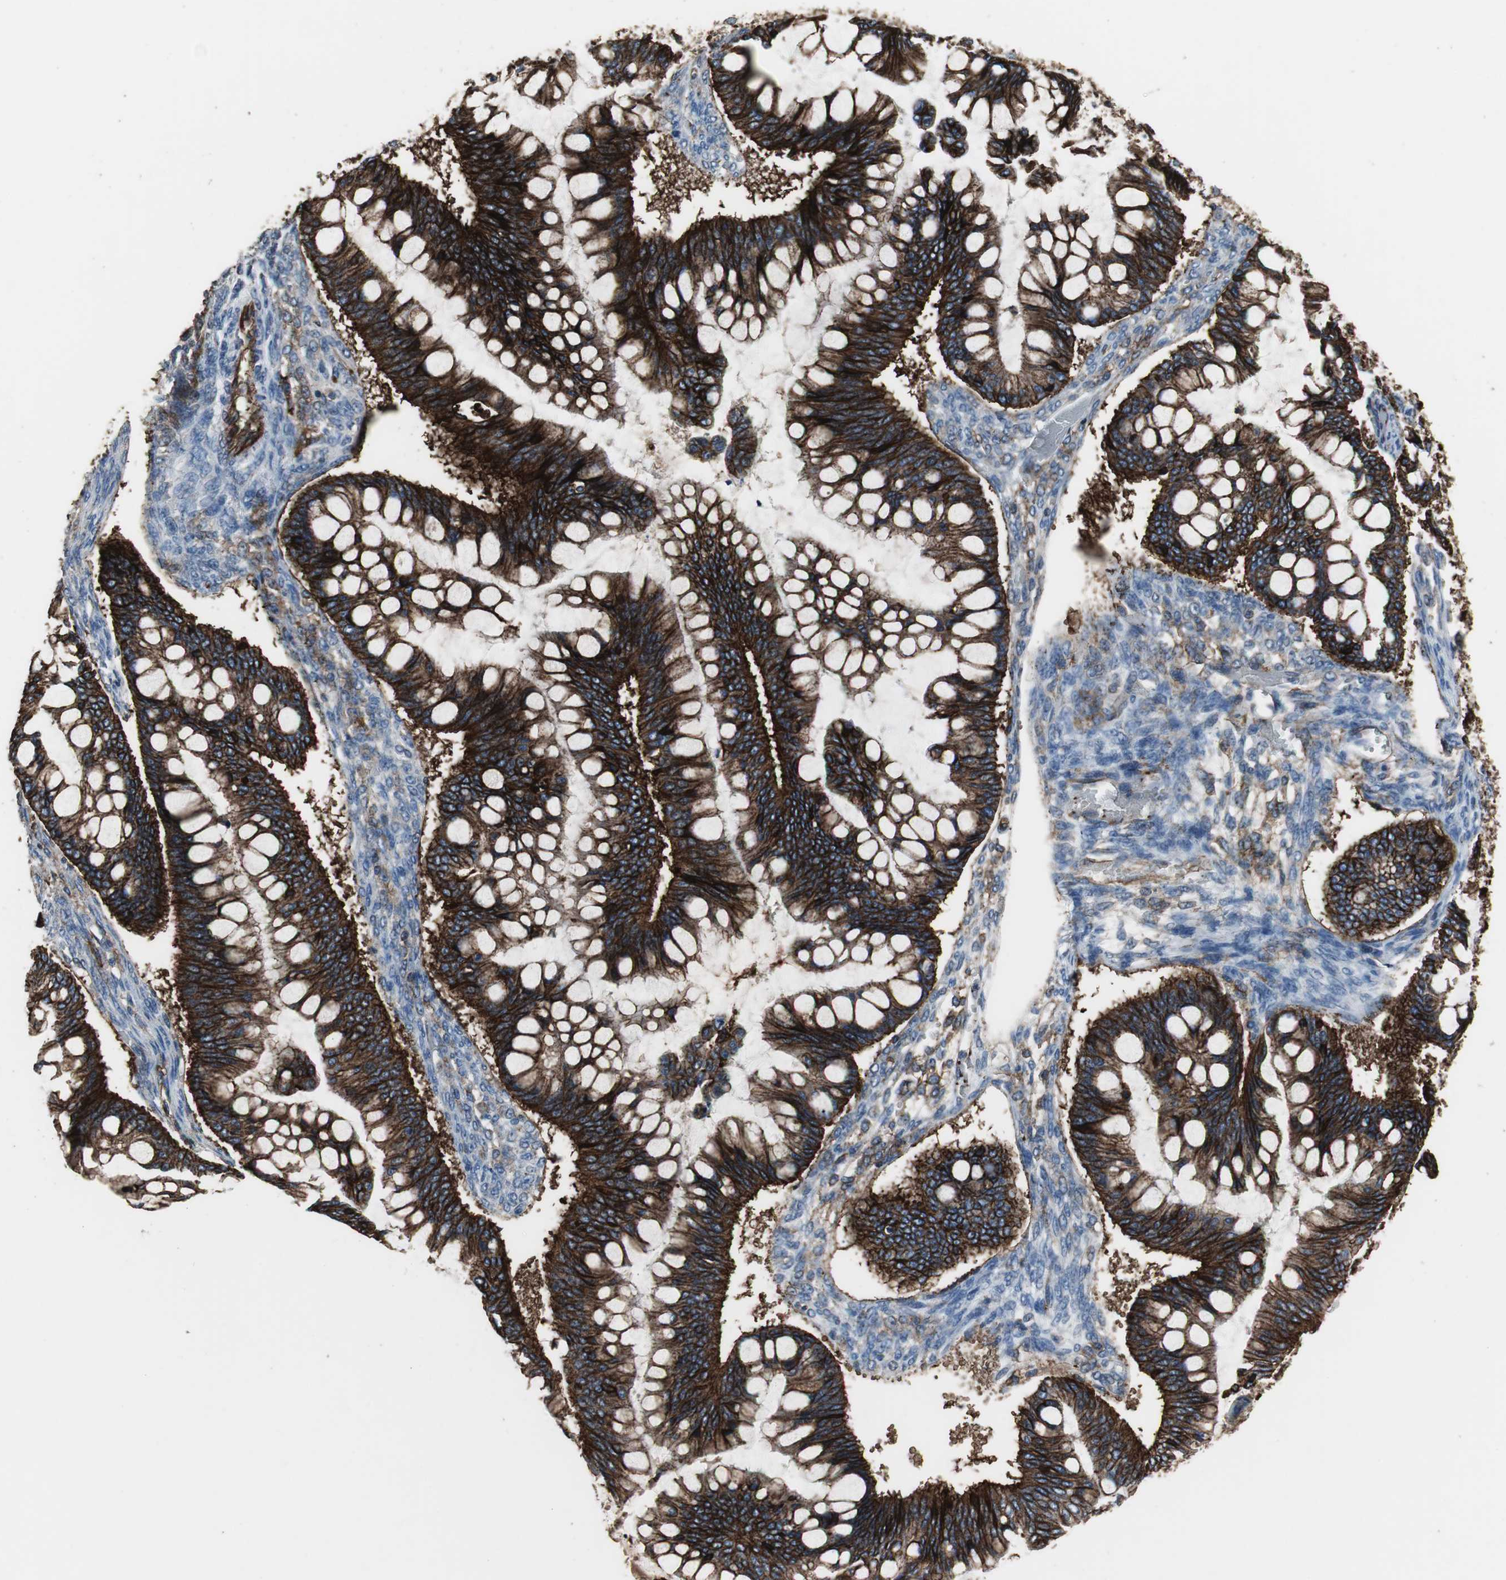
{"staining": {"intensity": "strong", "quantity": ">75%", "location": "cytoplasmic/membranous"}, "tissue": "ovarian cancer", "cell_type": "Tumor cells", "image_type": "cancer", "snomed": [{"axis": "morphology", "description": "Cystadenocarcinoma, mucinous, NOS"}, {"axis": "topography", "description": "Ovary"}], "caption": "Tumor cells show strong cytoplasmic/membranous staining in approximately >75% of cells in ovarian mucinous cystadenocarcinoma.", "gene": "F11R", "patient": {"sex": "female", "age": 73}}